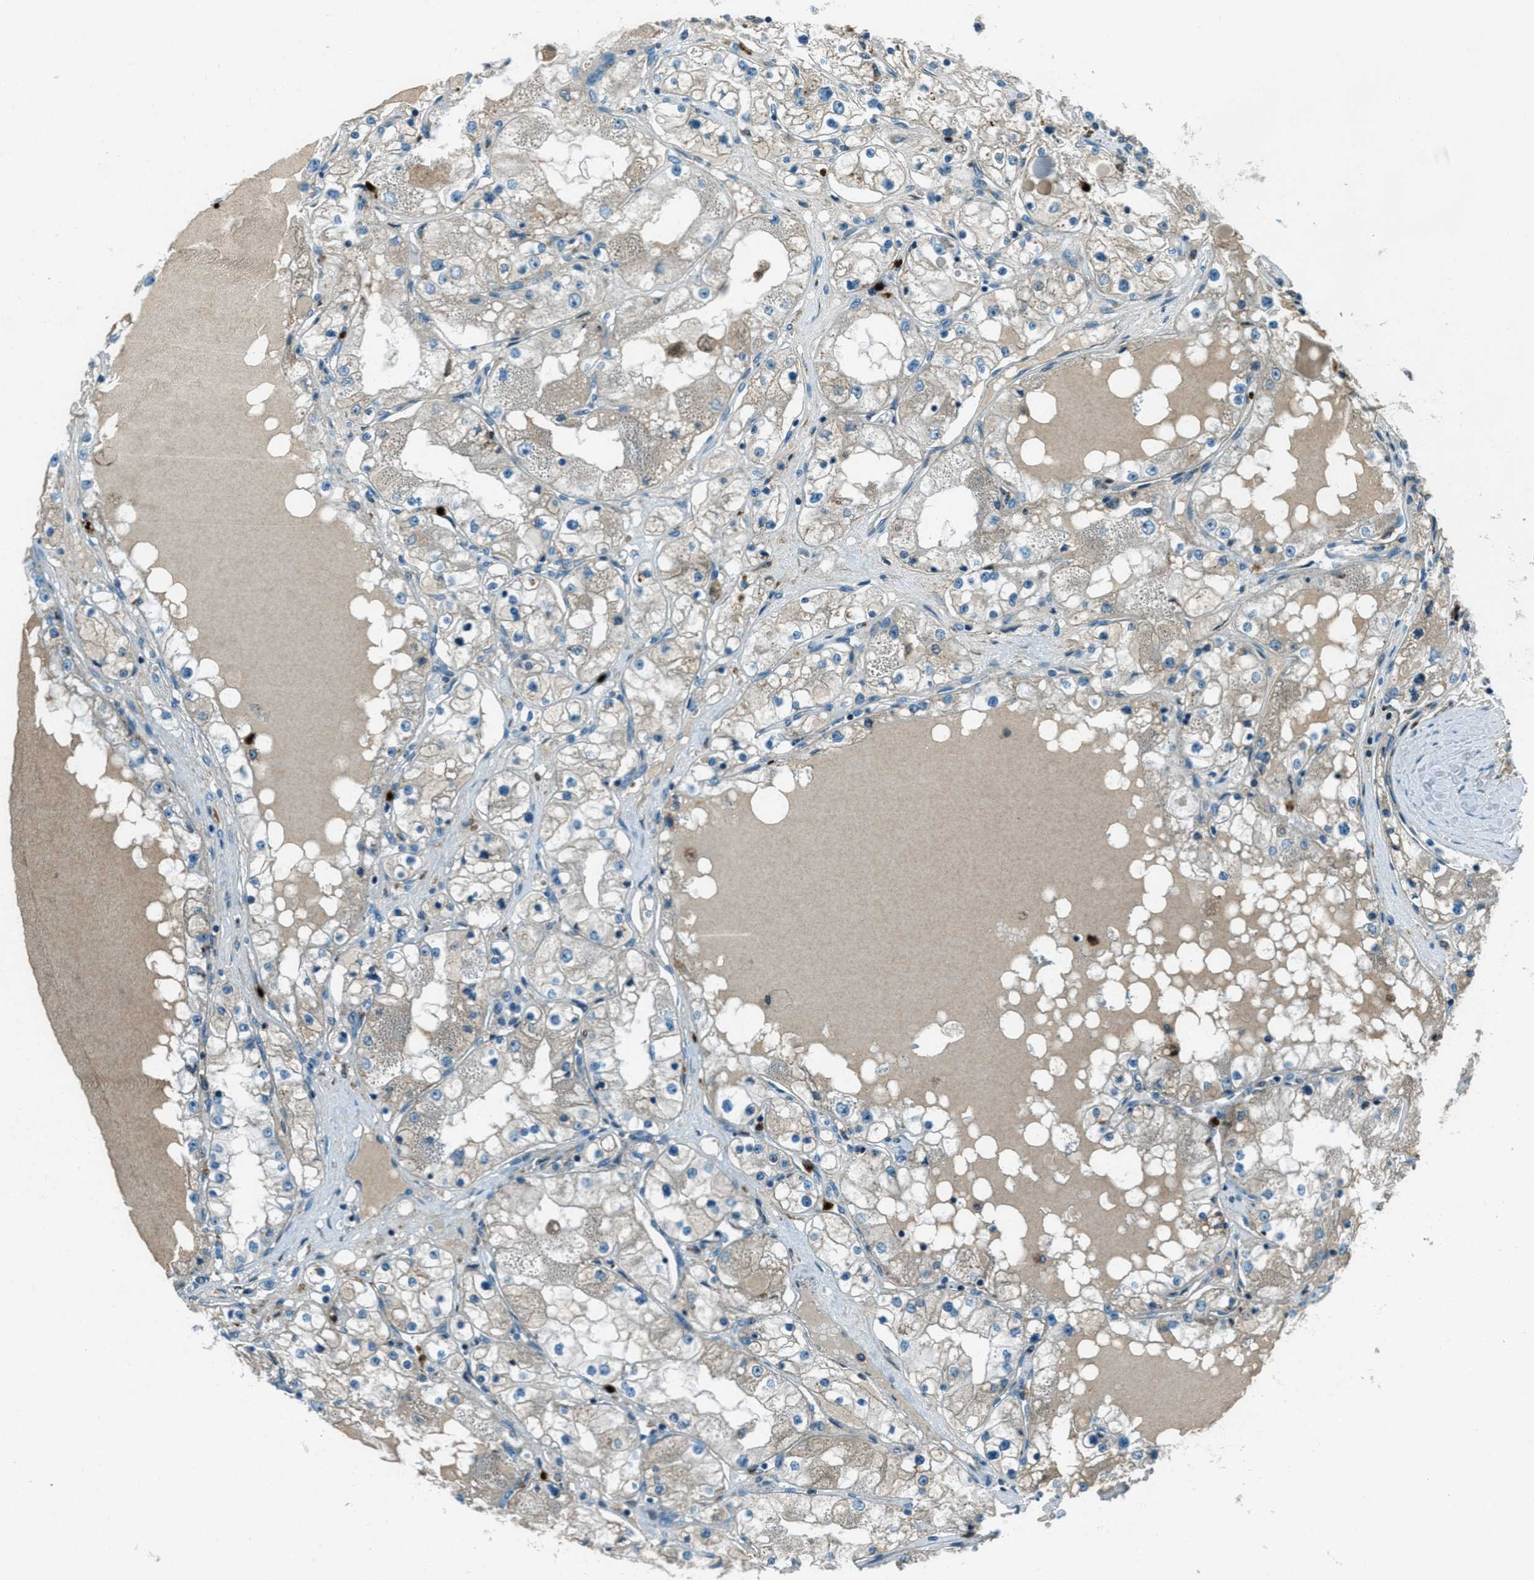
{"staining": {"intensity": "negative", "quantity": "none", "location": "none"}, "tissue": "renal cancer", "cell_type": "Tumor cells", "image_type": "cancer", "snomed": [{"axis": "morphology", "description": "Adenocarcinoma, NOS"}, {"axis": "topography", "description": "Kidney"}], "caption": "Immunohistochemistry histopathology image of human renal adenocarcinoma stained for a protein (brown), which exhibits no positivity in tumor cells. (DAB immunohistochemistry with hematoxylin counter stain).", "gene": "FAR1", "patient": {"sex": "male", "age": 68}}